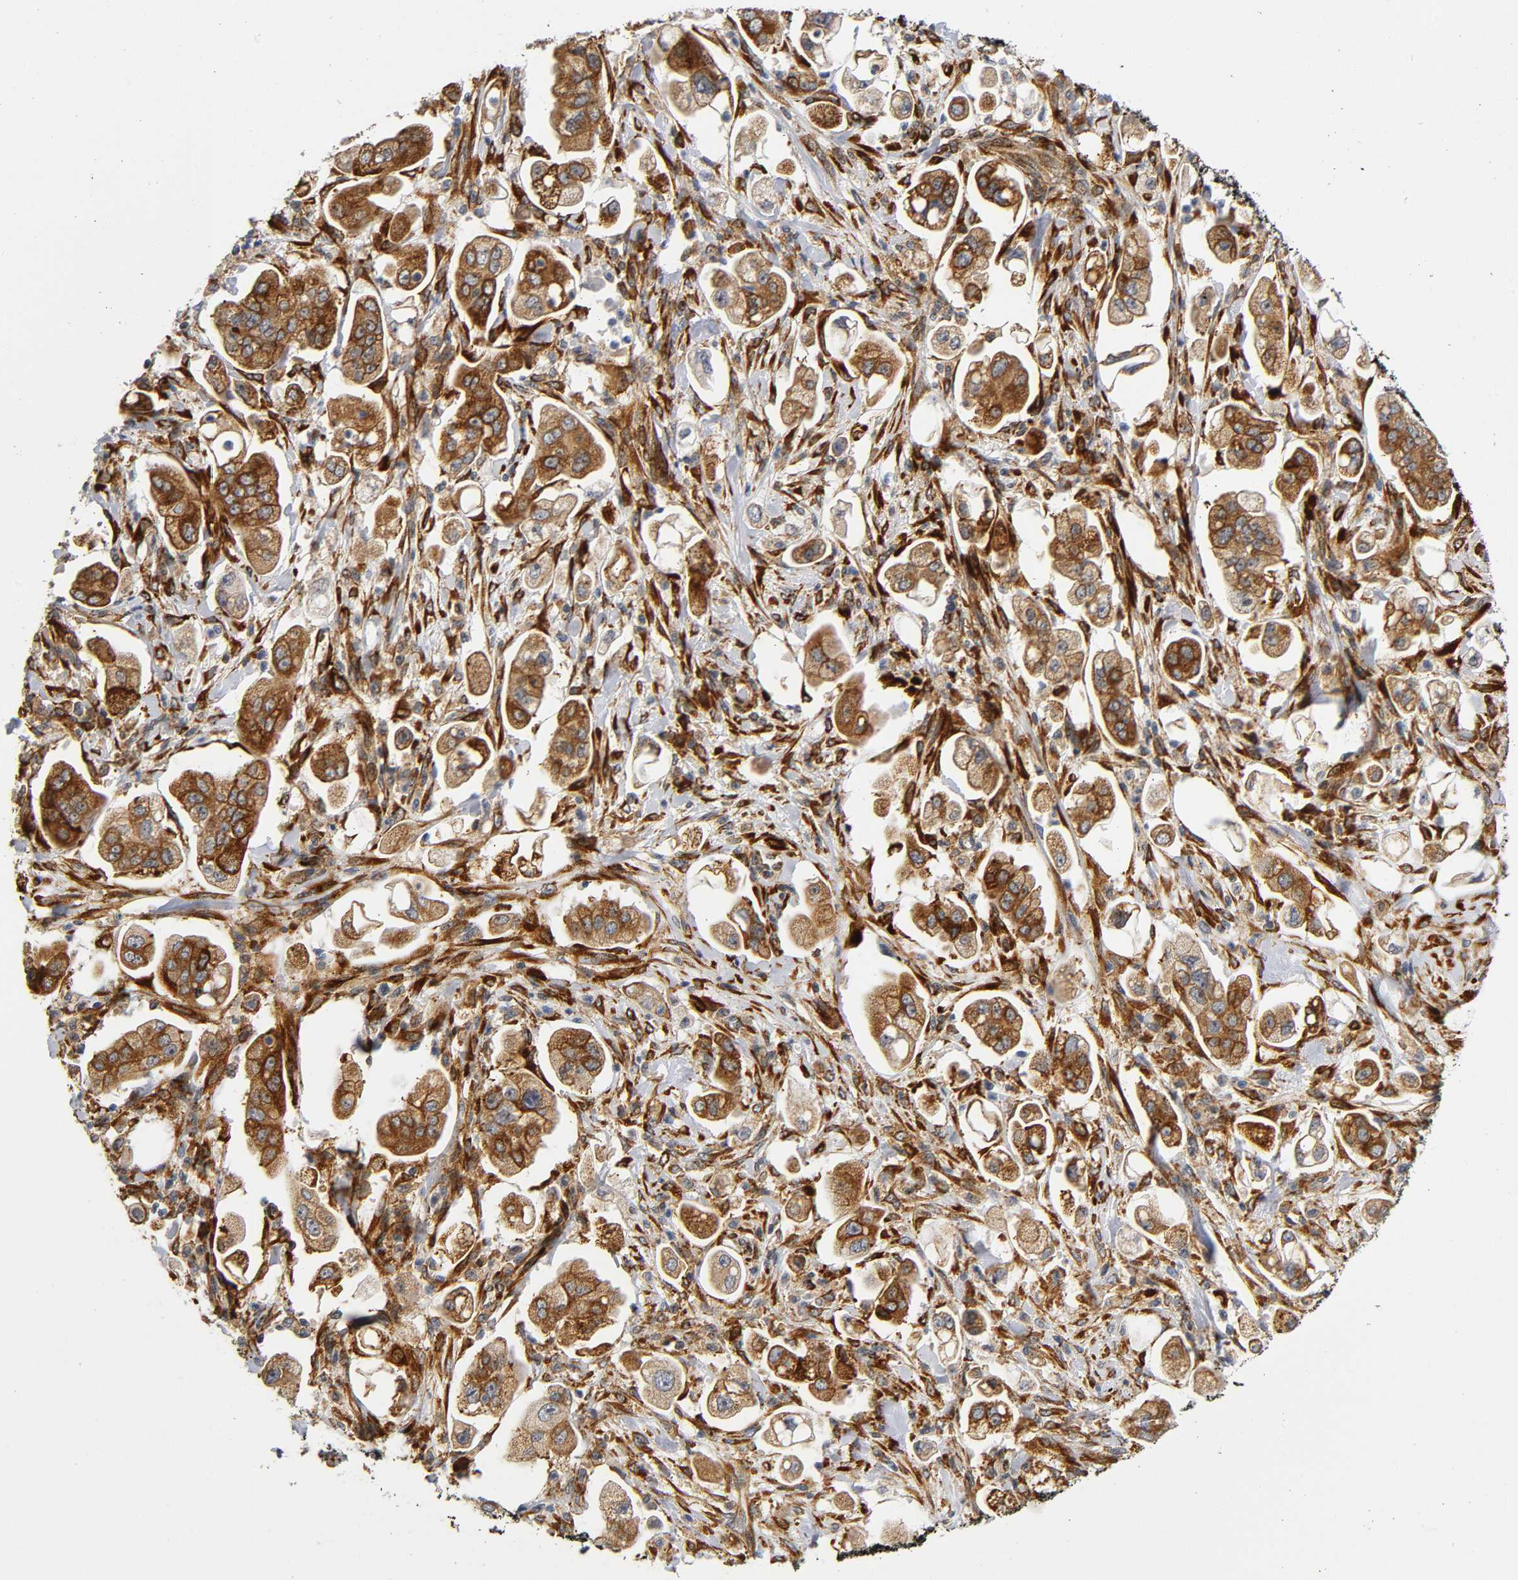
{"staining": {"intensity": "strong", "quantity": ">75%", "location": "cytoplasmic/membranous"}, "tissue": "stomach cancer", "cell_type": "Tumor cells", "image_type": "cancer", "snomed": [{"axis": "morphology", "description": "Adenocarcinoma, NOS"}, {"axis": "topography", "description": "Stomach"}], "caption": "Immunohistochemistry (IHC) staining of stomach cancer (adenocarcinoma), which exhibits high levels of strong cytoplasmic/membranous positivity in approximately >75% of tumor cells indicating strong cytoplasmic/membranous protein expression. The staining was performed using DAB (3,3'-diaminobenzidine) (brown) for protein detection and nuclei were counterstained in hematoxylin (blue).", "gene": "SOS2", "patient": {"sex": "male", "age": 62}}